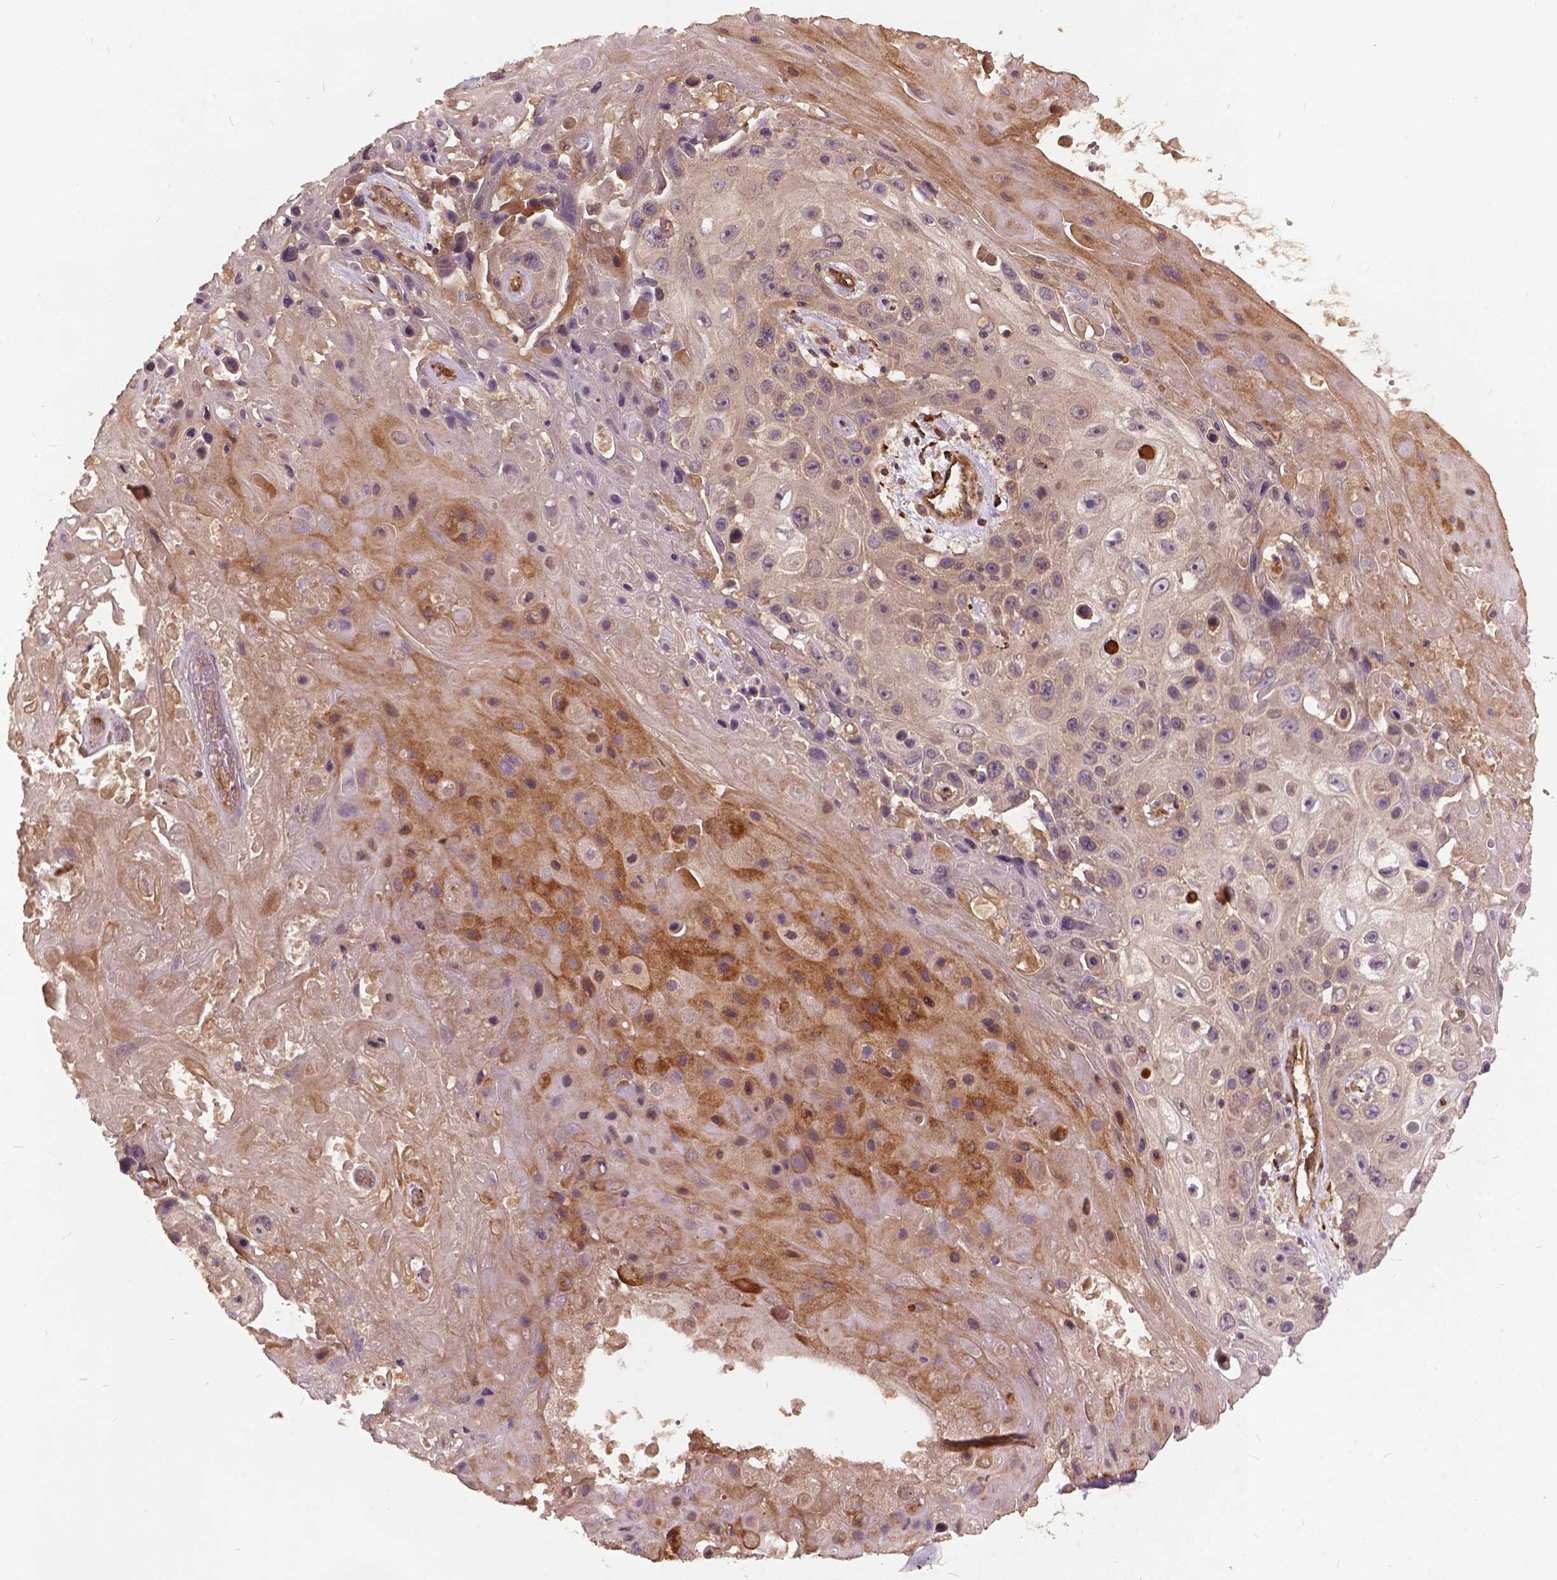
{"staining": {"intensity": "moderate", "quantity": "25%-75%", "location": "cytoplasmic/membranous"}, "tissue": "skin cancer", "cell_type": "Tumor cells", "image_type": "cancer", "snomed": [{"axis": "morphology", "description": "Squamous cell carcinoma, NOS"}, {"axis": "topography", "description": "Skin"}], "caption": "About 25%-75% of tumor cells in human skin cancer (squamous cell carcinoma) display moderate cytoplasmic/membranous protein positivity as visualized by brown immunohistochemical staining.", "gene": "UBXN2A", "patient": {"sex": "male", "age": 82}}